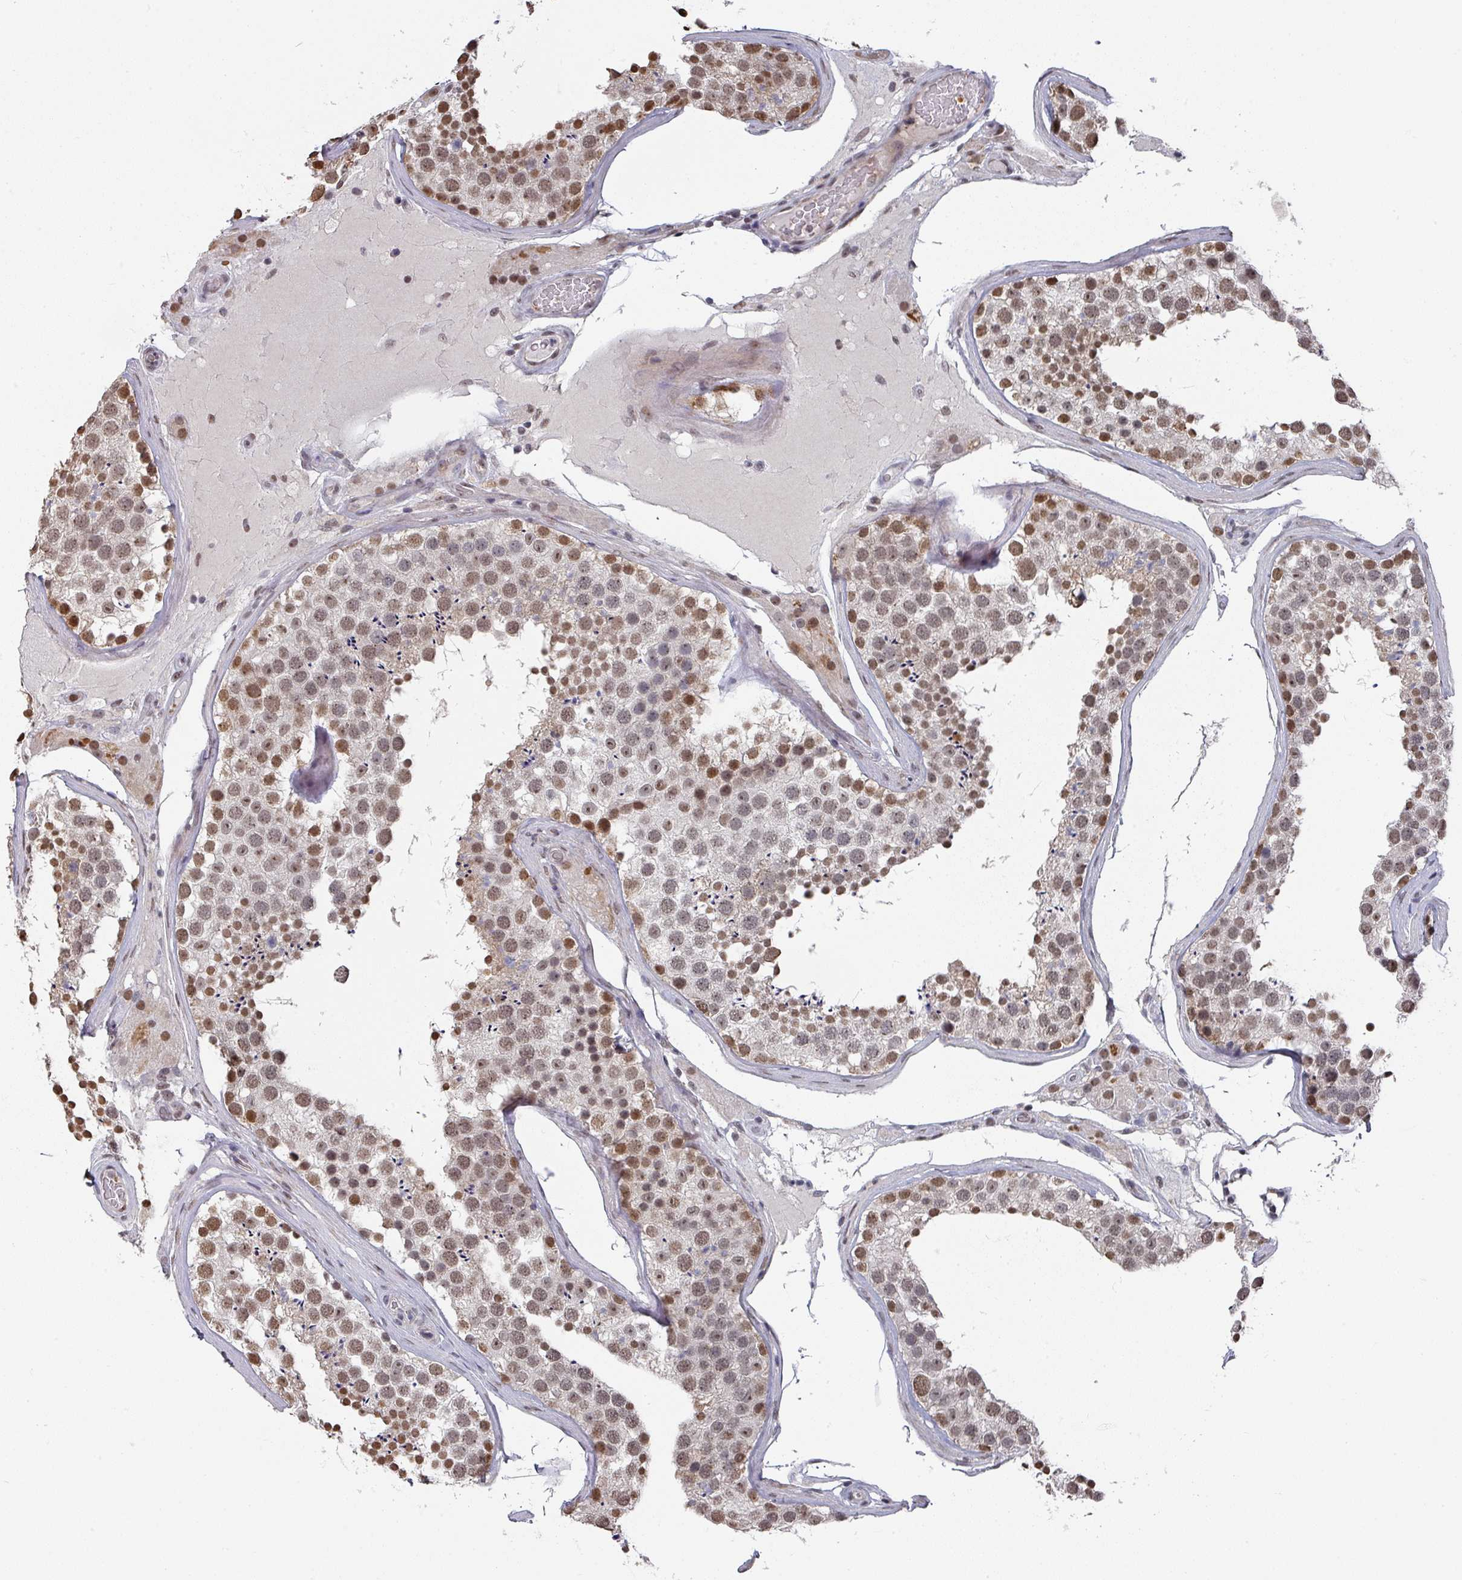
{"staining": {"intensity": "moderate", "quantity": "25%-75%", "location": "nuclear"}, "tissue": "testis", "cell_type": "Cells in seminiferous ducts", "image_type": "normal", "snomed": [{"axis": "morphology", "description": "Normal tissue, NOS"}, {"axis": "topography", "description": "Testis"}], "caption": "This image demonstrates benign testis stained with IHC to label a protein in brown. The nuclear of cells in seminiferous ducts show moderate positivity for the protein. Nuclei are counter-stained blue.", "gene": "ZNF654", "patient": {"sex": "male", "age": 46}}